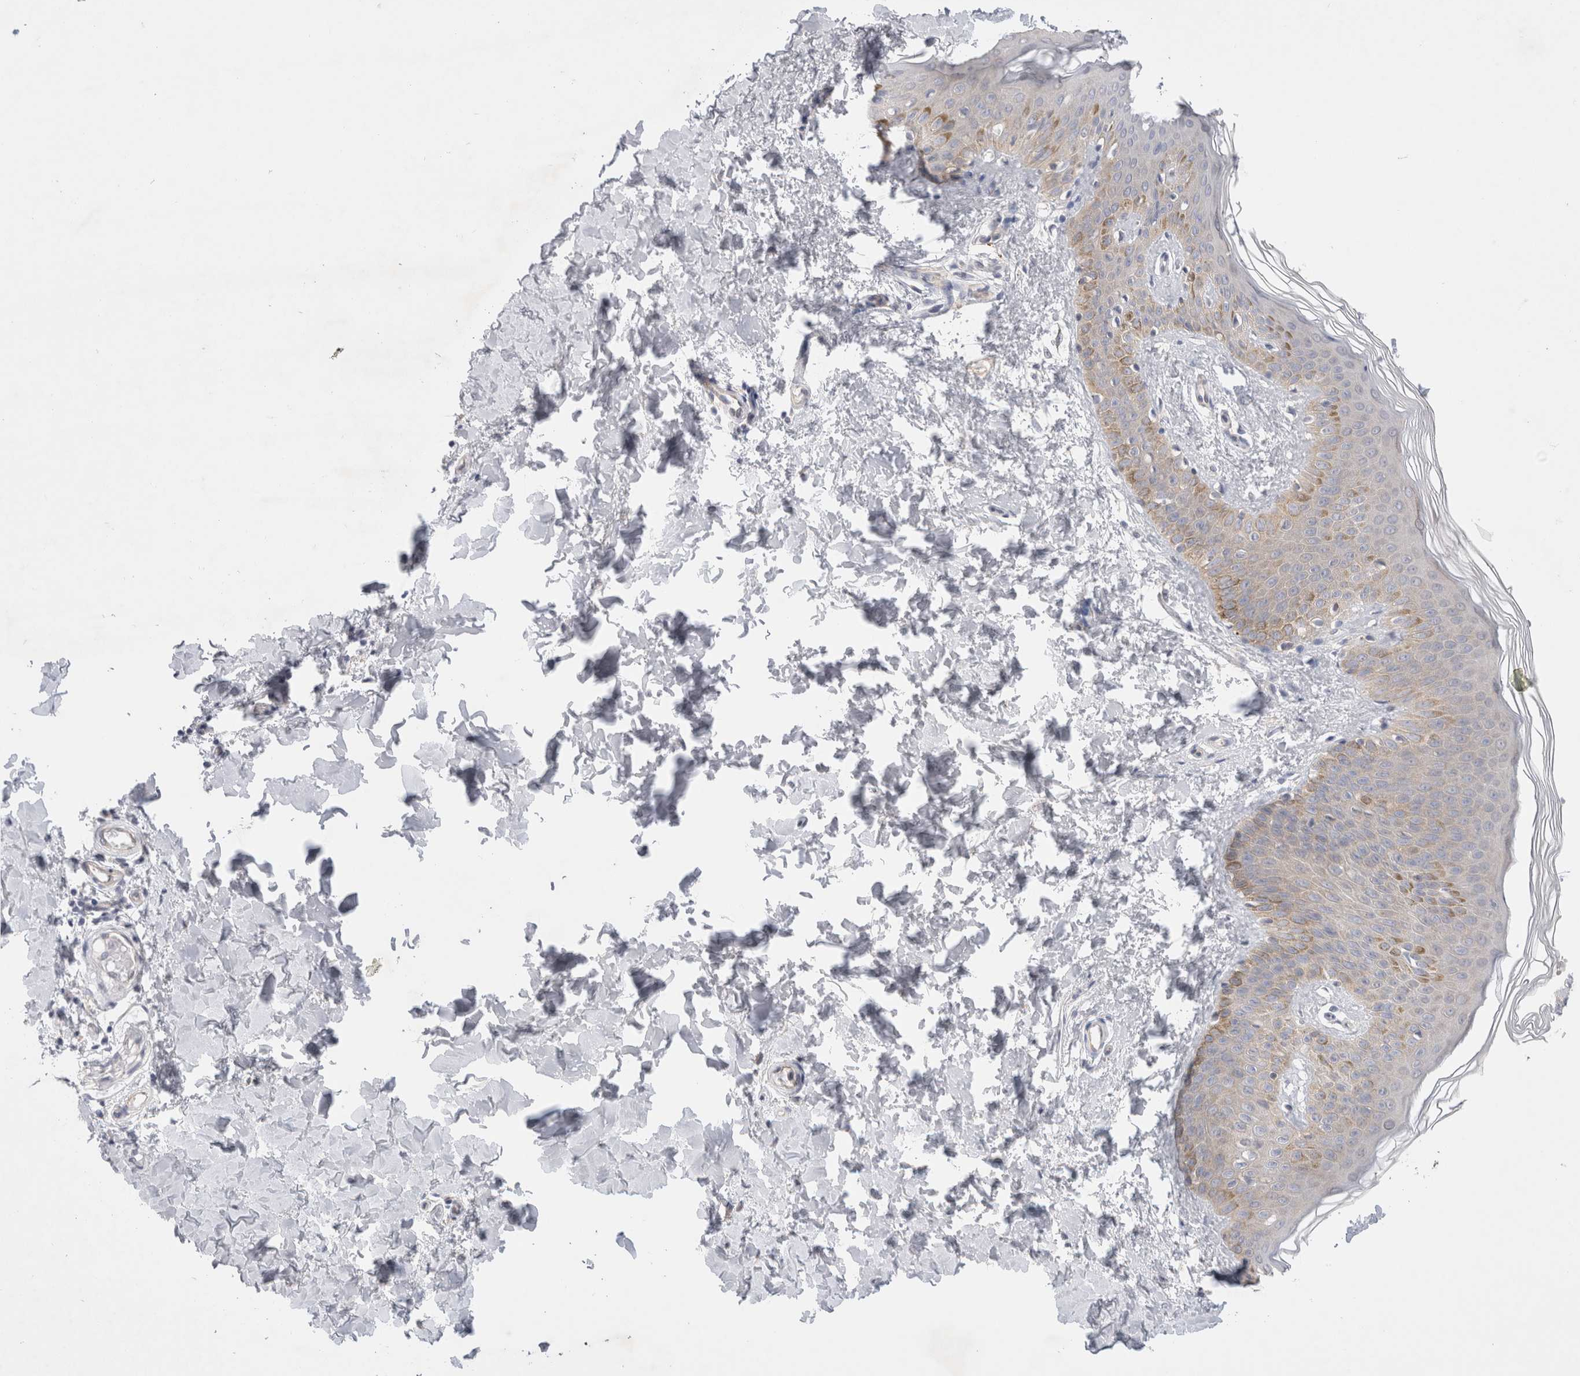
{"staining": {"intensity": "negative", "quantity": "none", "location": "none"}, "tissue": "skin", "cell_type": "Fibroblasts", "image_type": "normal", "snomed": [{"axis": "morphology", "description": "Normal tissue, NOS"}, {"axis": "morphology", "description": "Neoplasm, benign, NOS"}, {"axis": "topography", "description": "Skin"}, {"axis": "topography", "description": "Soft tissue"}], "caption": "The image displays no significant positivity in fibroblasts of skin. Nuclei are stained in blue.", "gene": "WIPF2", "patient": {"sex": "male", "age": 26}}